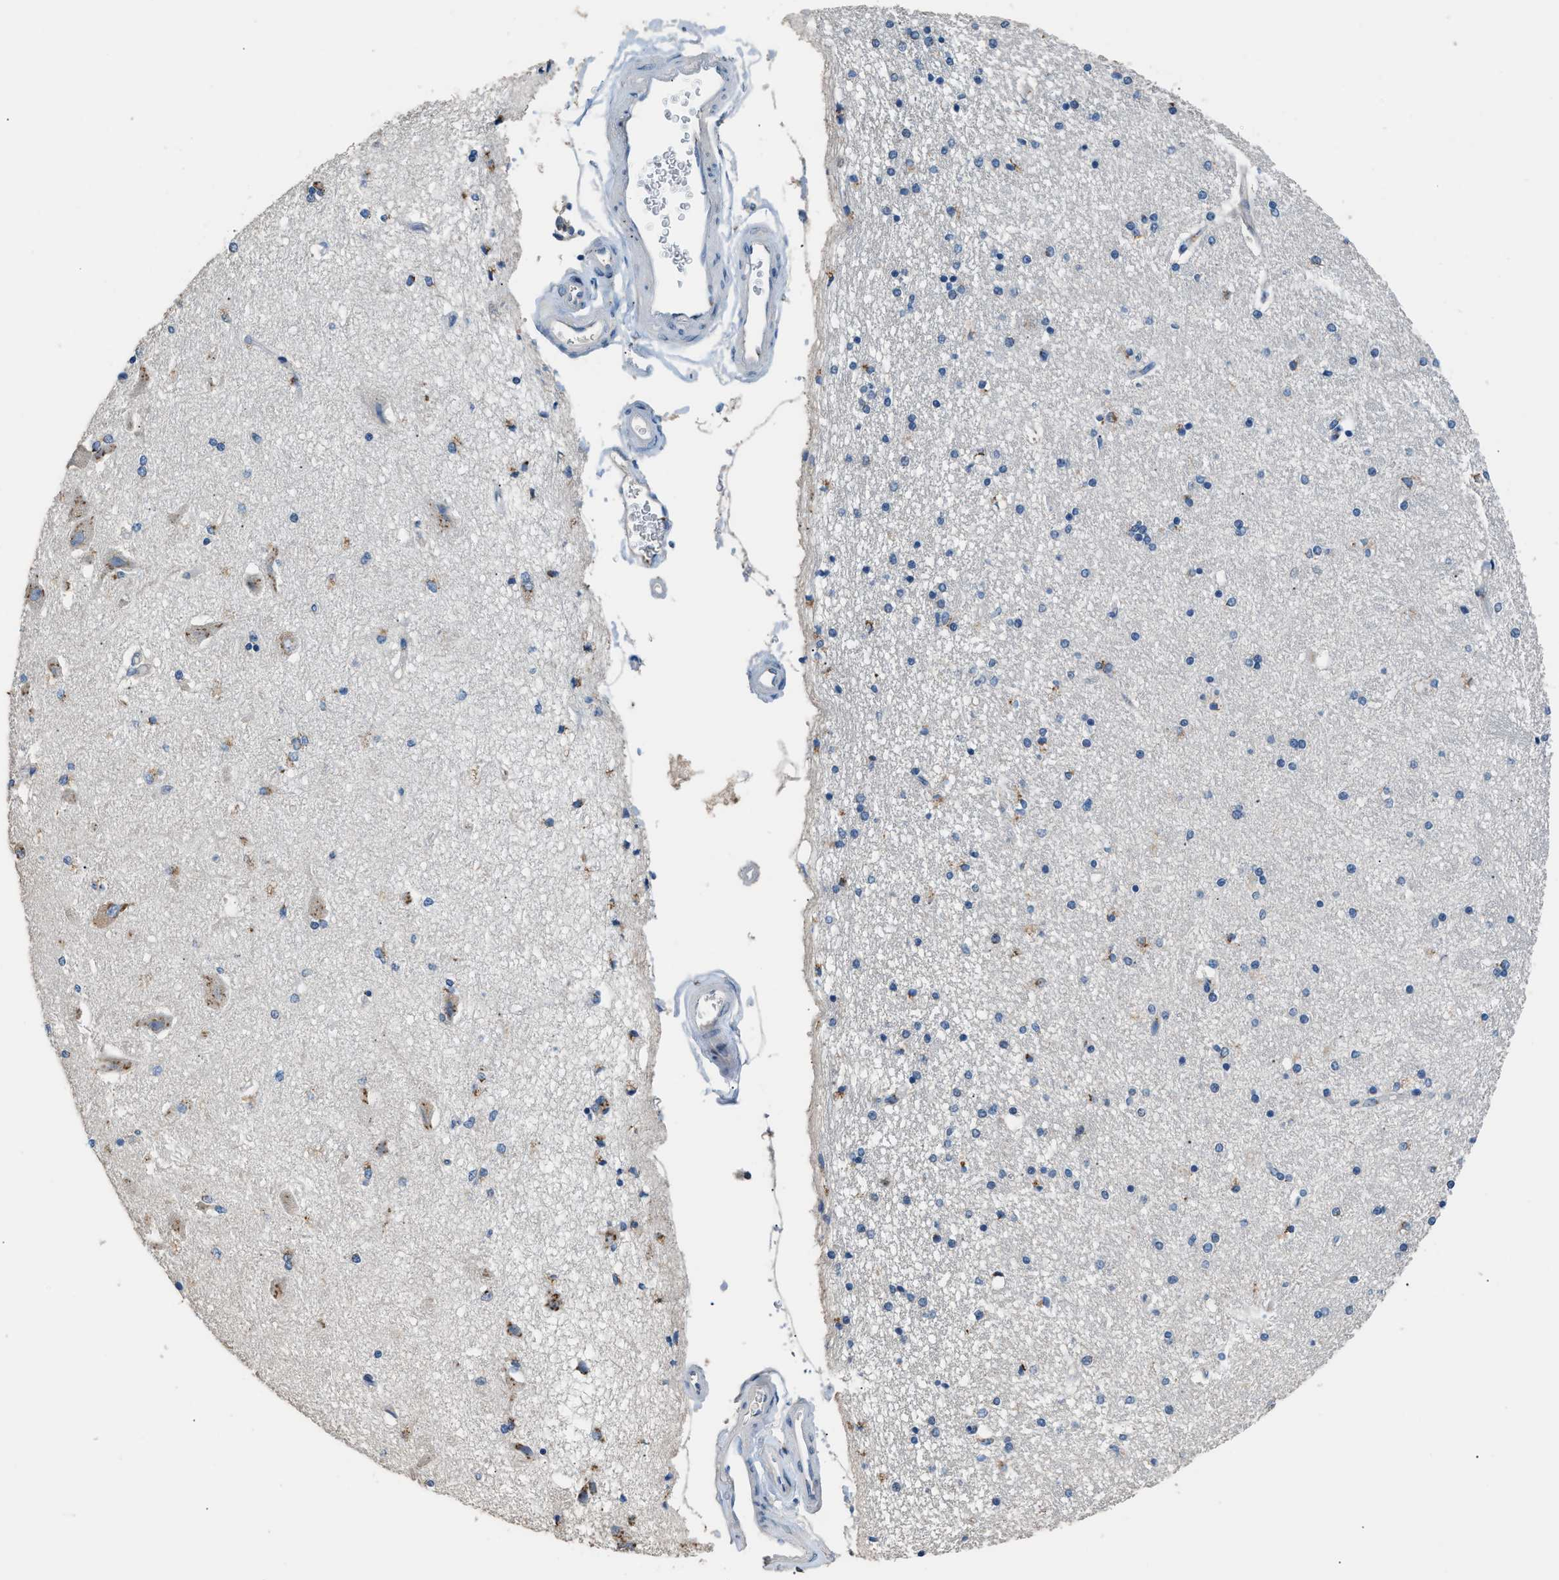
{"staining": {"intensity": "moderate", "quantity": "<25%", "location": "cytoplasmic/membranous"}, "tissue": "hippocampus", "cell_type": "Glial cells", "image_type": "normal", "snomed": [{"axis": "morphology", "description": "Normal tissue, NOS"}, {"axis": "topography", "description": "Hippocampus"}], "caption": "IHC of normal hippocampus exhibits low levels of moderate cytoplasmic/membranous staining in approximately <25% of glial cells.", "gene": "GOLM1", "patient": {"sex": "female", "age": 54}}